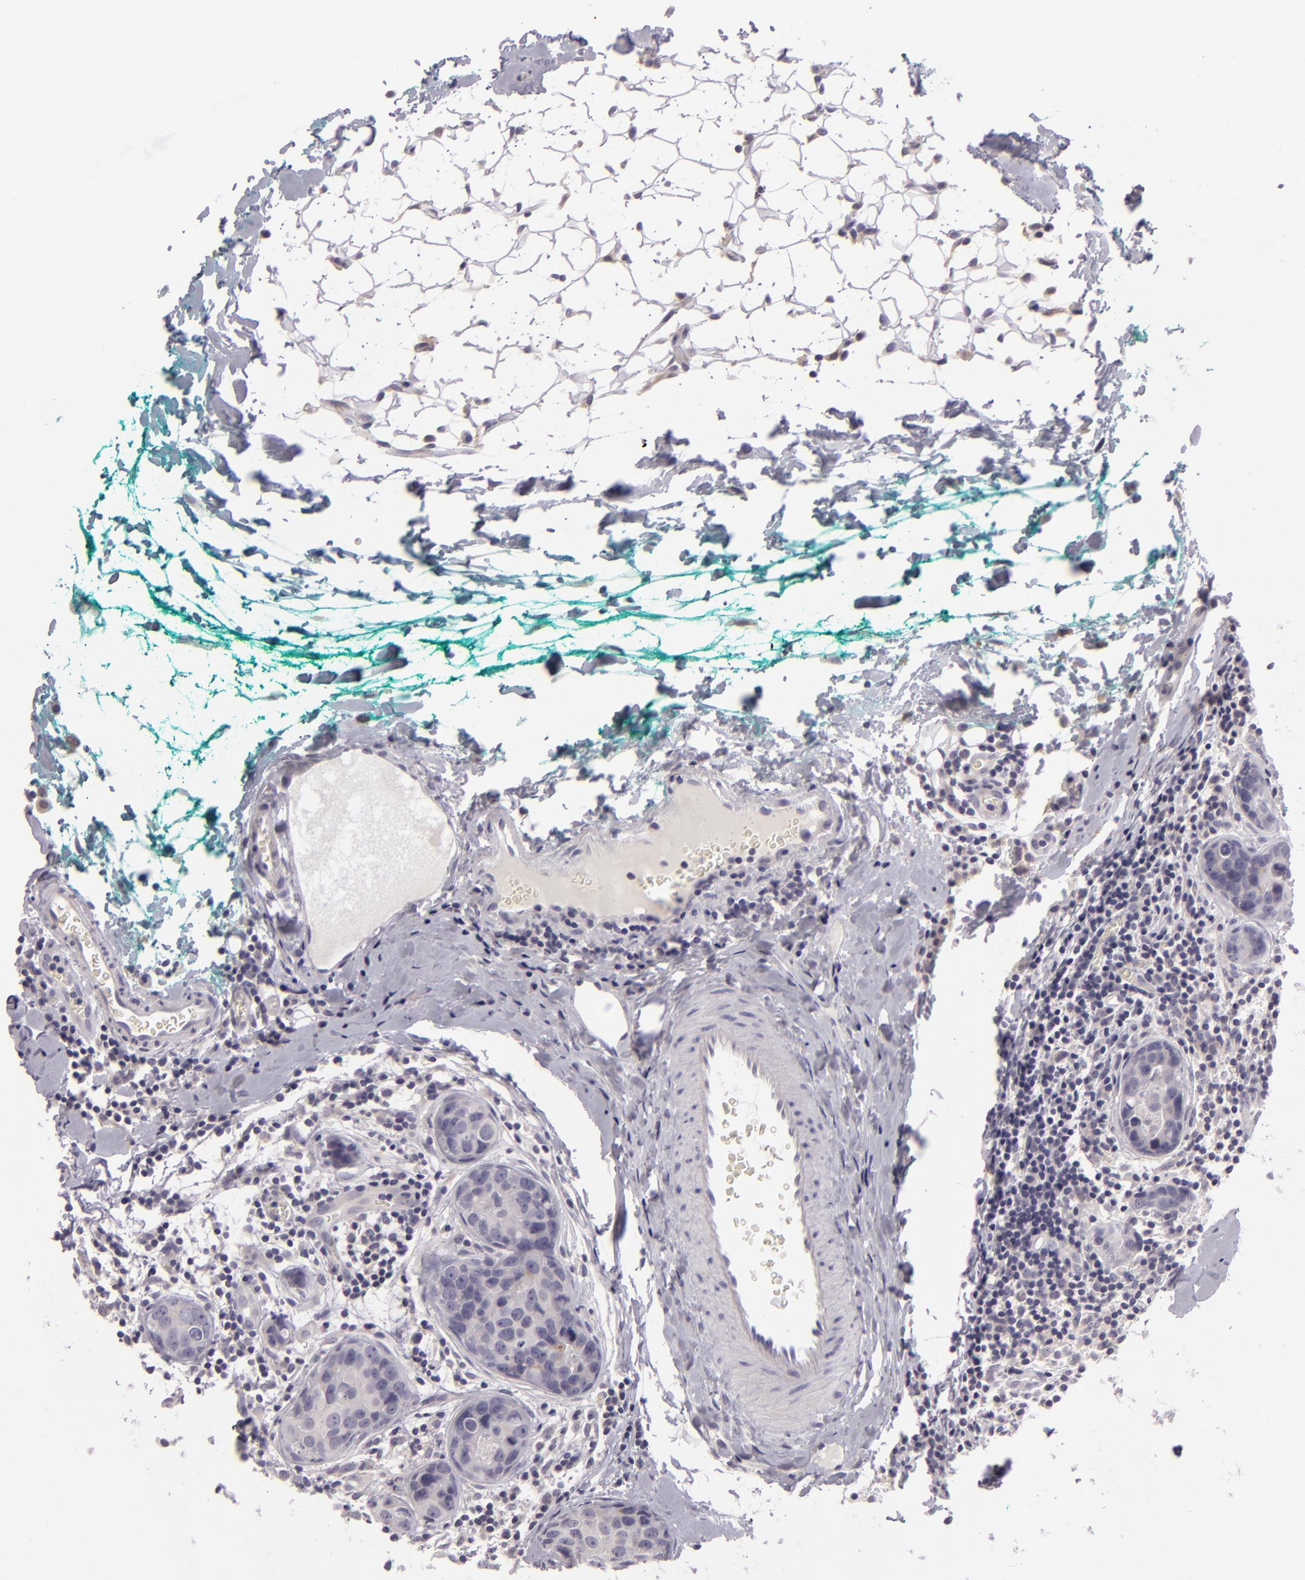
{"staining": {"intensity": "negative", "quantity": "none", "location": "none"}, "tissue": "breast cancer", "cell_type": "Tumor cells", "image_type": "cancer", "snomed": [{"axis": "morphology", "description": "Duct carcinoma"}, {"axis": "topography", "description": "Breast"}], "caption": "Image shows no protein expression in tumor cells of breast cancer (infiltrating ductal carcinoma) tissue.", "gene": "EGFL6", "patient": {"sex": "female", "age": 24}}